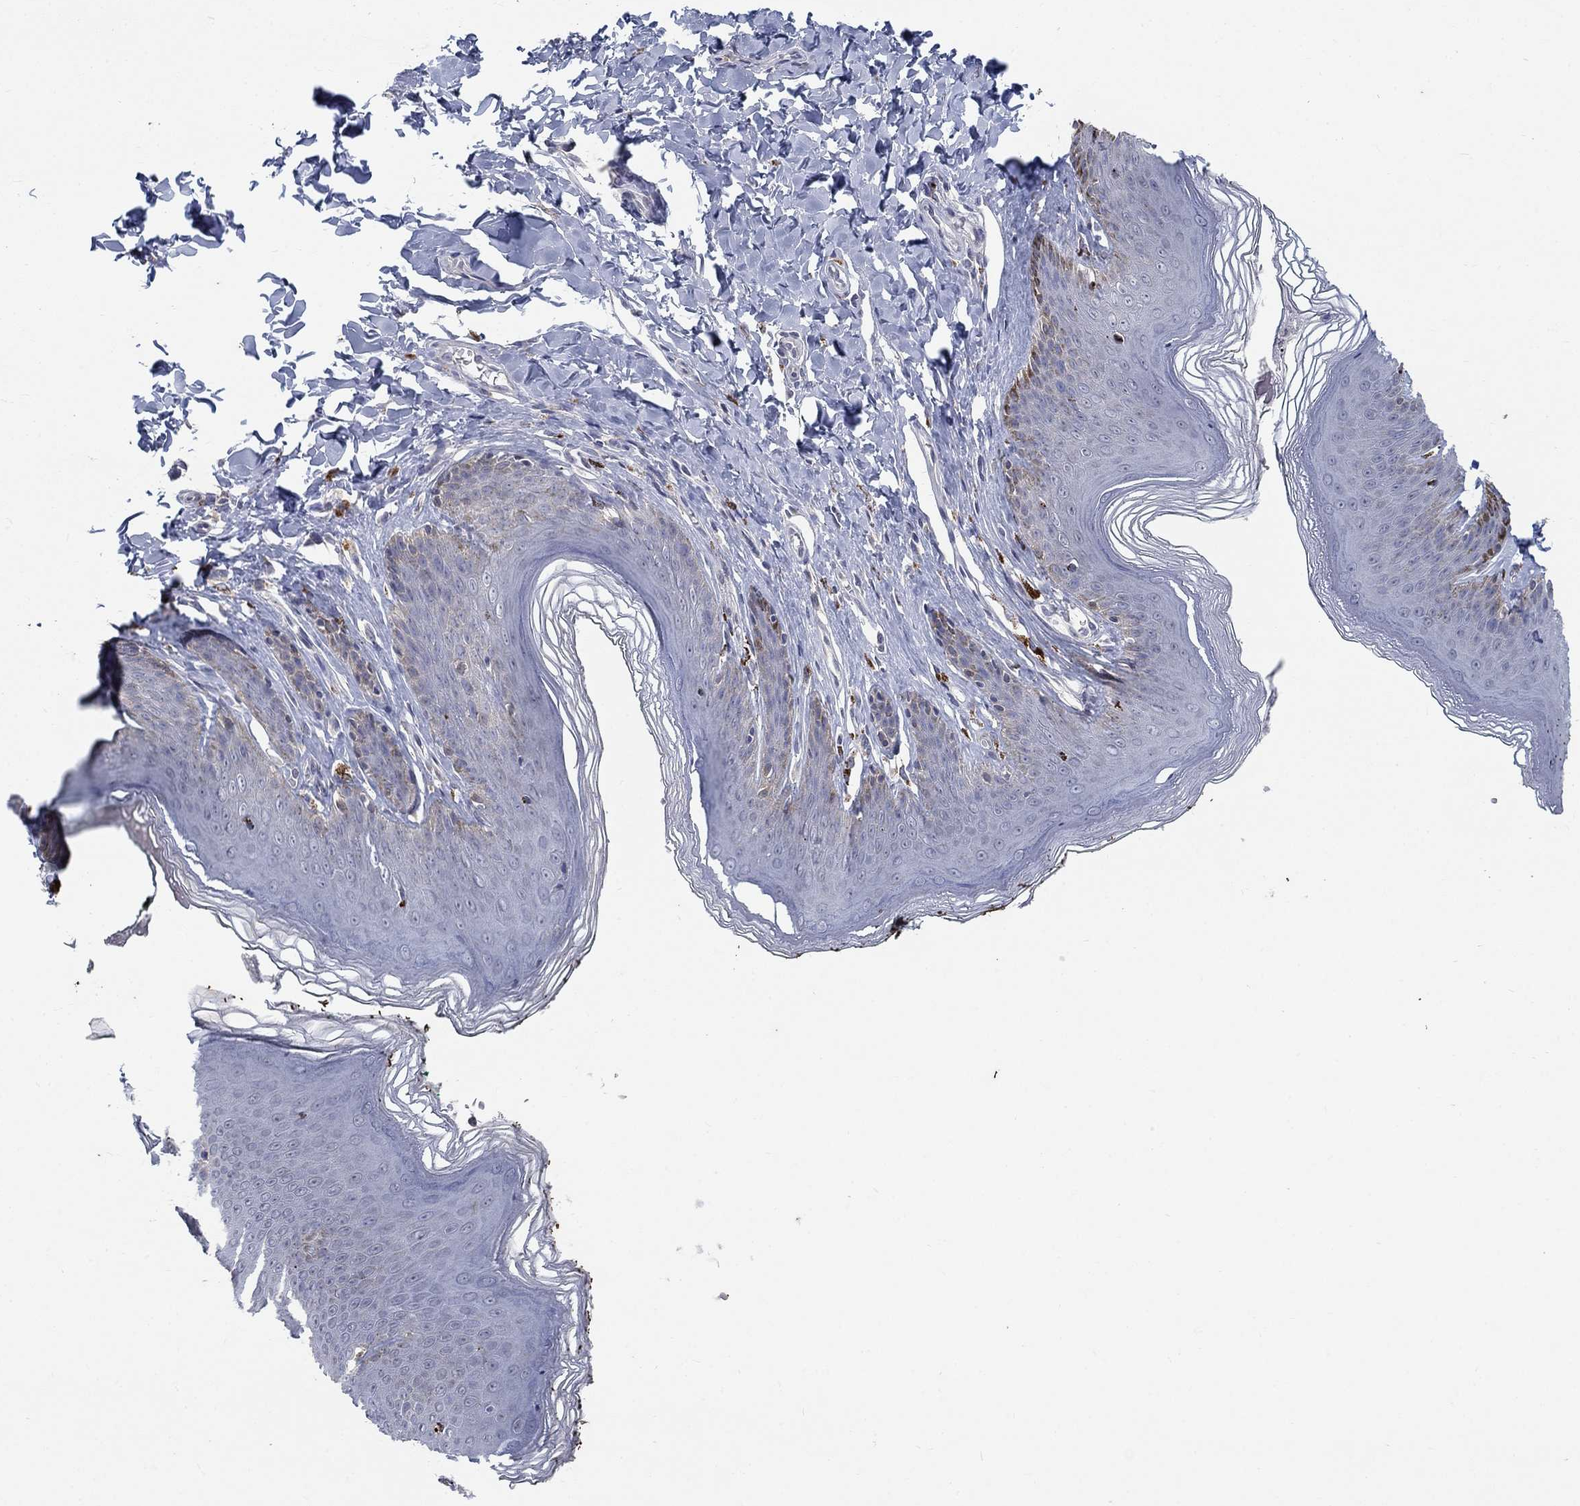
{"staining": {"intensity": "weak", "quantity": "<25%", "location": "cytoplasmic/membranous"}, "tissue": "skin", "cell_type": "Epidermal cells", "image_type": "normal", "snomed": [{"axis": "morphology", "description": "Normal tissue, NOS"}, {"axis": "topography", "description": "Vulva"}, {"axis": "topography", "description": "Peripheral nerve tissue"}], "caption": "The IHC histopathology image has no significant staining in epidermal cells of skin. (IHC, brightfield microscopy, high magnification).", "gene": "MTSS2", "patient": {"sex": "female", "age": 66}}